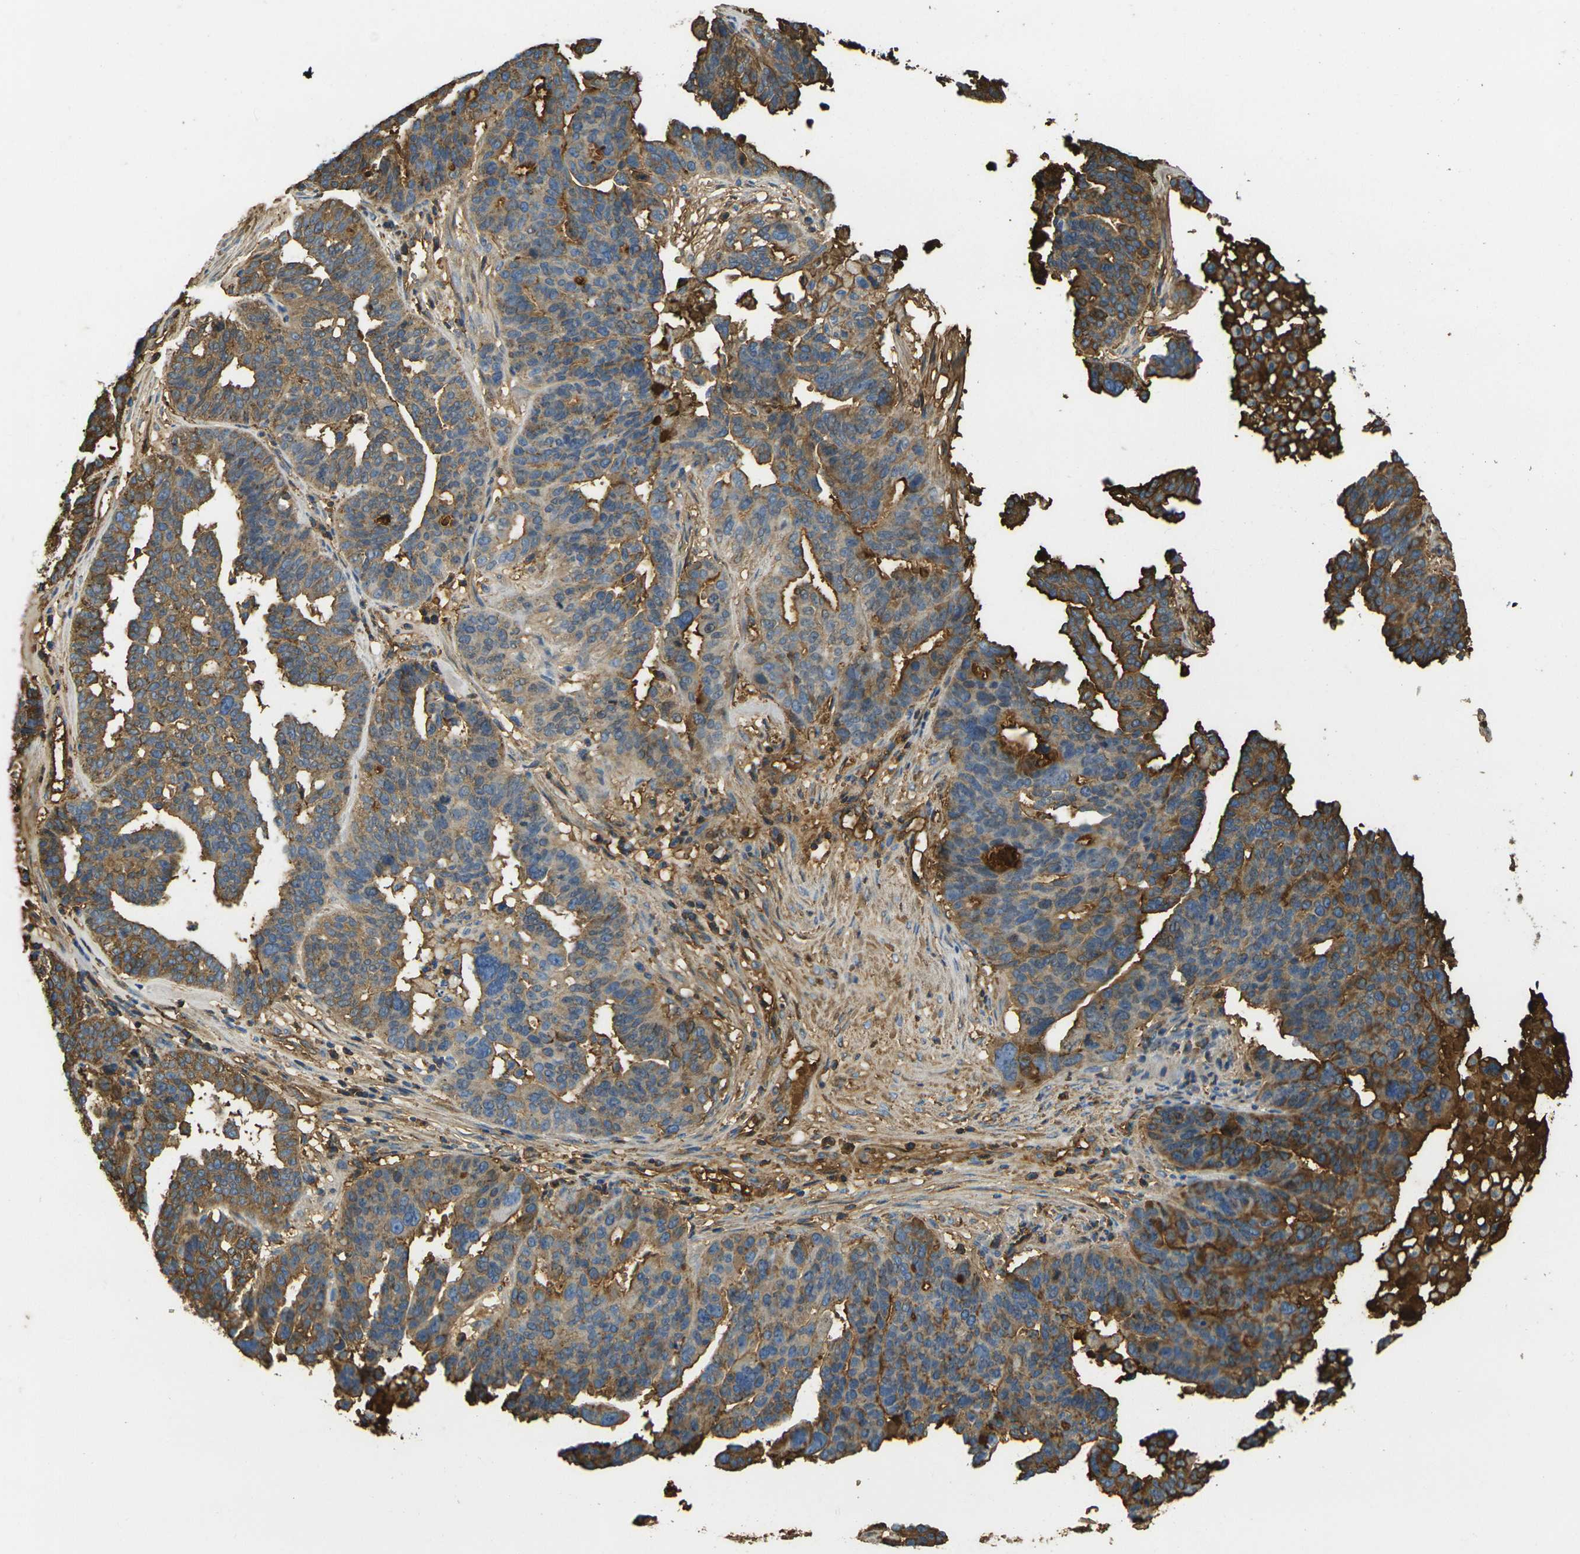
{"staining": {"intensity": "strong", "quantity": ">75%", "location": "cytoplasmic/membranous"}, "tissue": "ovarian cancer", "cell_type": "Tumor cells", "image_type": "cancer", "snomed": [{"axis": "morphology", "description": "Cystadenocarcinoma, serous, NOS"}, {"axis": "topography", "description": "Ovary"}], "caption": "Immunohistochemical staining of human ovarian cancer (serous cystadenocarcinoma) demonstrates high levels of strong cytoplasmic/membranous expression in approximately >75% of tumor cells. Nuclei are stained in blue.", "gene": "PLCD1", "patient": {"sex": "female", "age": 59}}